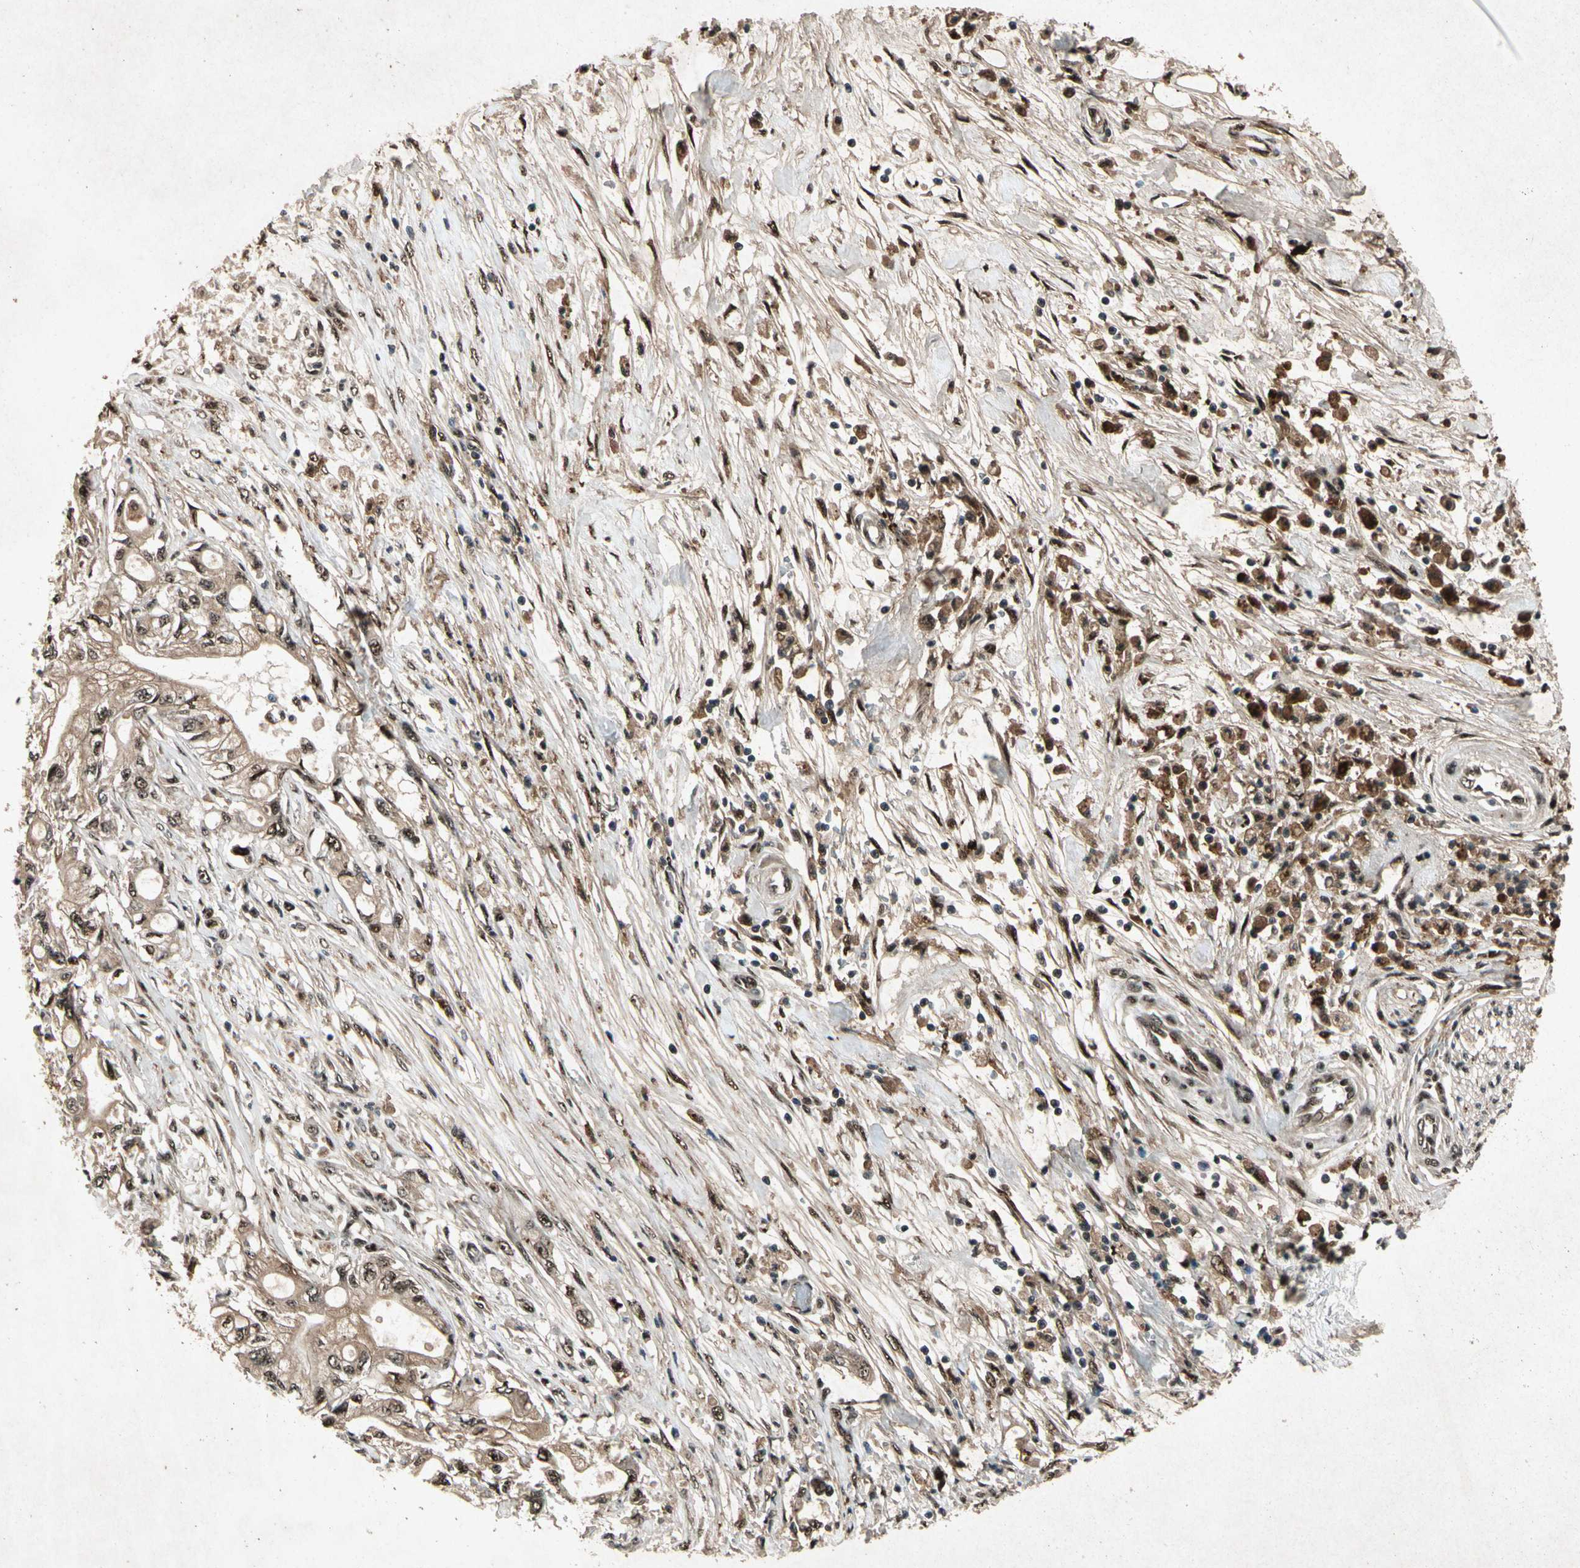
{"staining": {"intensity": "moderate", "quantity": ">75%", "location": "cytoplasmic/membranous,nuclear"}, "tissue": "pancreatic cancer", "cell_type": "Tumor cells", "image_type": "cancer", "snomed": [{"axis": "morphology", "description": "Adenocarcinoma, NOS"}, {"axis": "topography", "description": "Pancreas"}], "caption": "Protein staining of pancreatic adenocarcinoma tissue reveals moderate cytoplasmic/membranous and nuclear staining in approximately >75% of tumor cells. (DAB = brown stain, brightfield microscopy at high magnification).", "gene": "PML", "patient": {"sex": "male", "age": 79}}